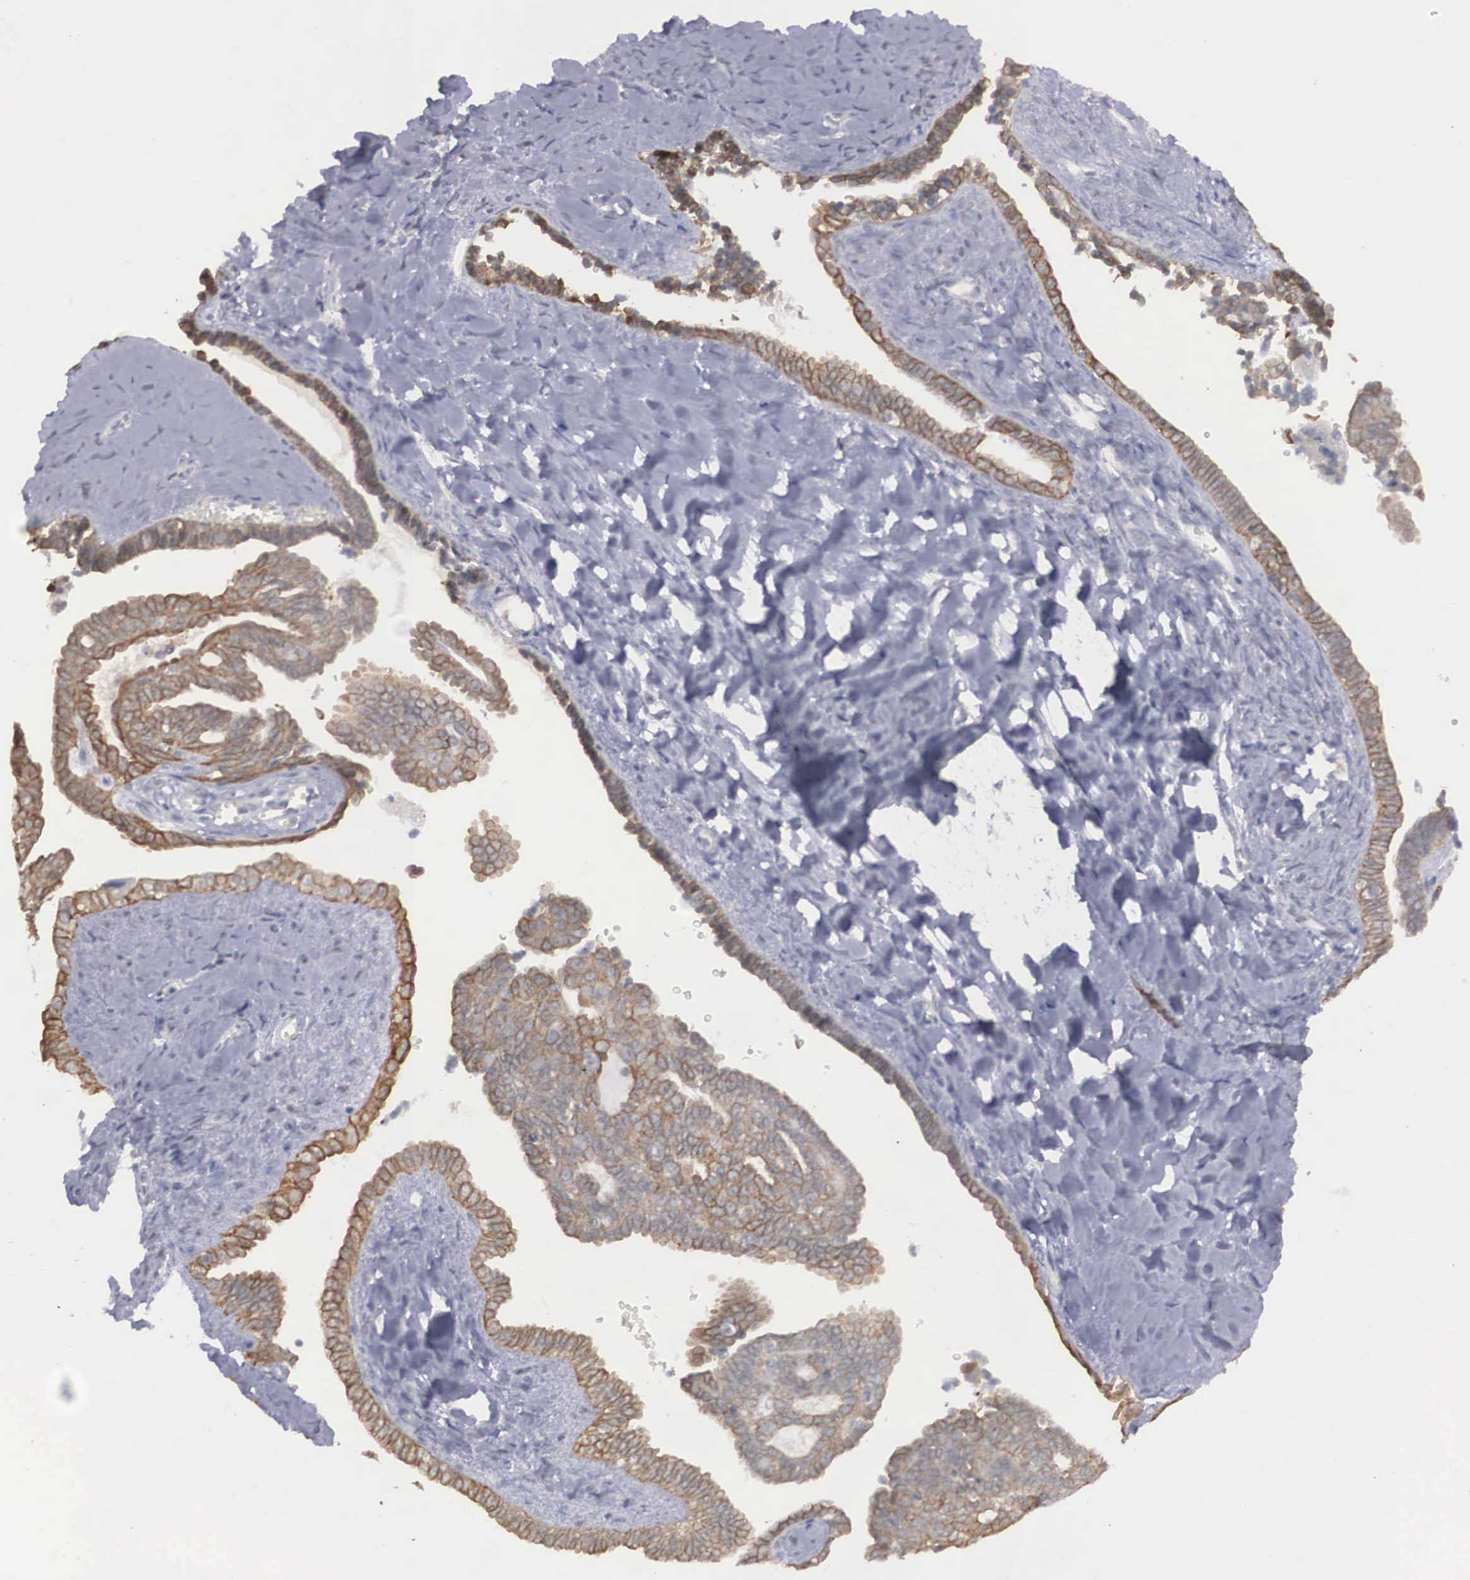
{"staining": {"intensity": "weak", "quantity": "25%-75%", "location": "cytoplasmic/membranous"}, "tissue": "ovarian cancer", "cell_type": "Tumor cells", "image_type": "cancer", "snomed": [{"axis": "morphology", "description": "Cystadenocarcinoma, serous, NOS"}, {"axis": "topography", "description": "Ovary"}], "caption": "Protein analysis of ovarian serous cystadenocarcinoma tissue displays weak cytoplasmic/membranous expression in approximately 25%-75% of tumor cells.", "gene": "WDR89", "patient": {"sex": "female", "age": 71}}